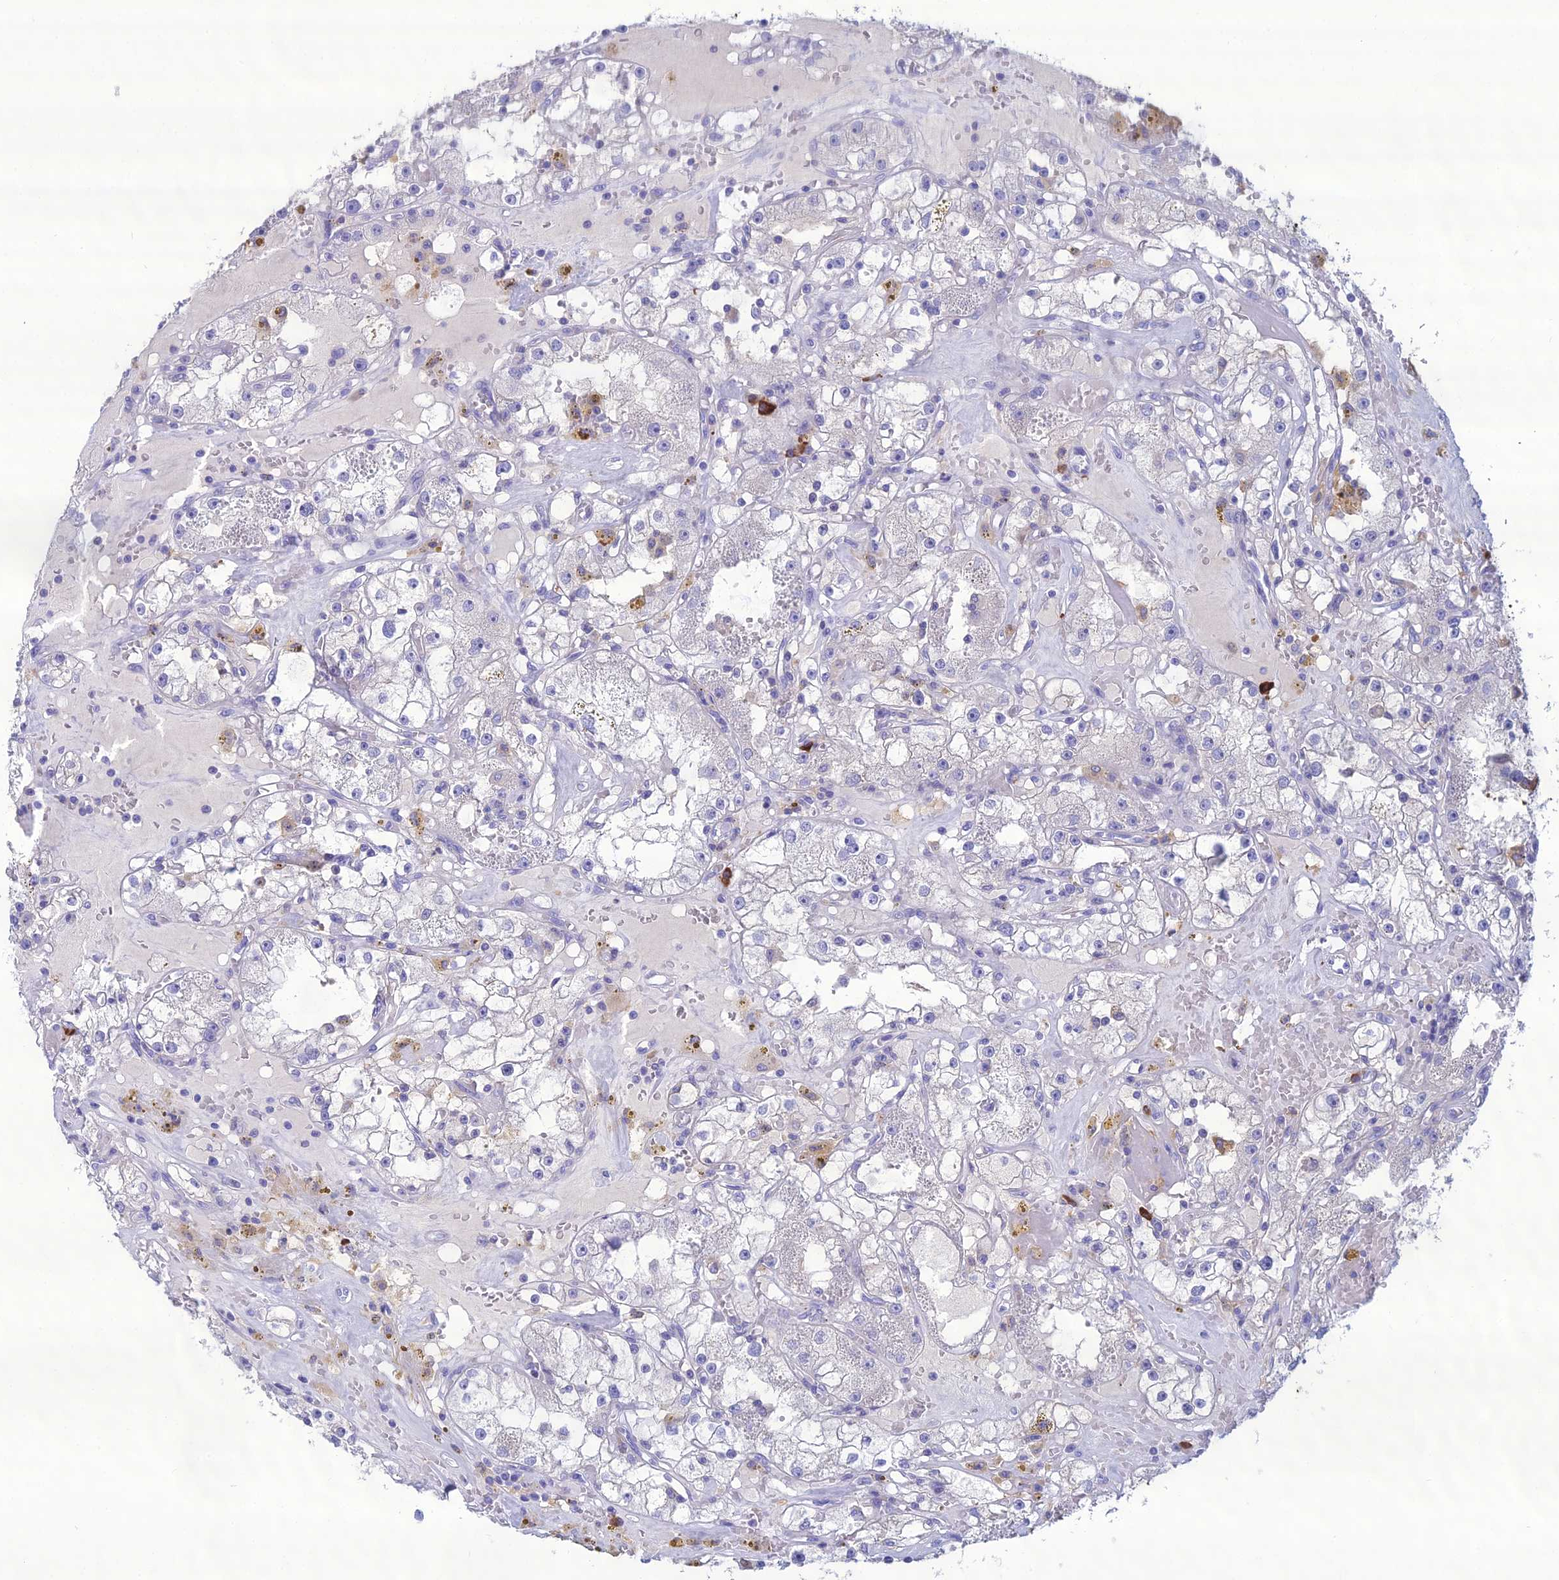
{"staining": {"intensity": "negative", "quantity": "none", "location": "none"}, "tissue": "renal cancer", "cell_type": "Tumor cells", "image_type": "cancer", "snomed": [{"axis": "morphology", "description": "Adenocarcinoma, NOS"}, {"axis": "topography", "description": "Kidney"}], "caption": "Image shows no protein positivity in tumor cells of renal adenocarcinoma tissue.", "gene": "CRB2", "patient": {"sex": "male", "age": 56}}